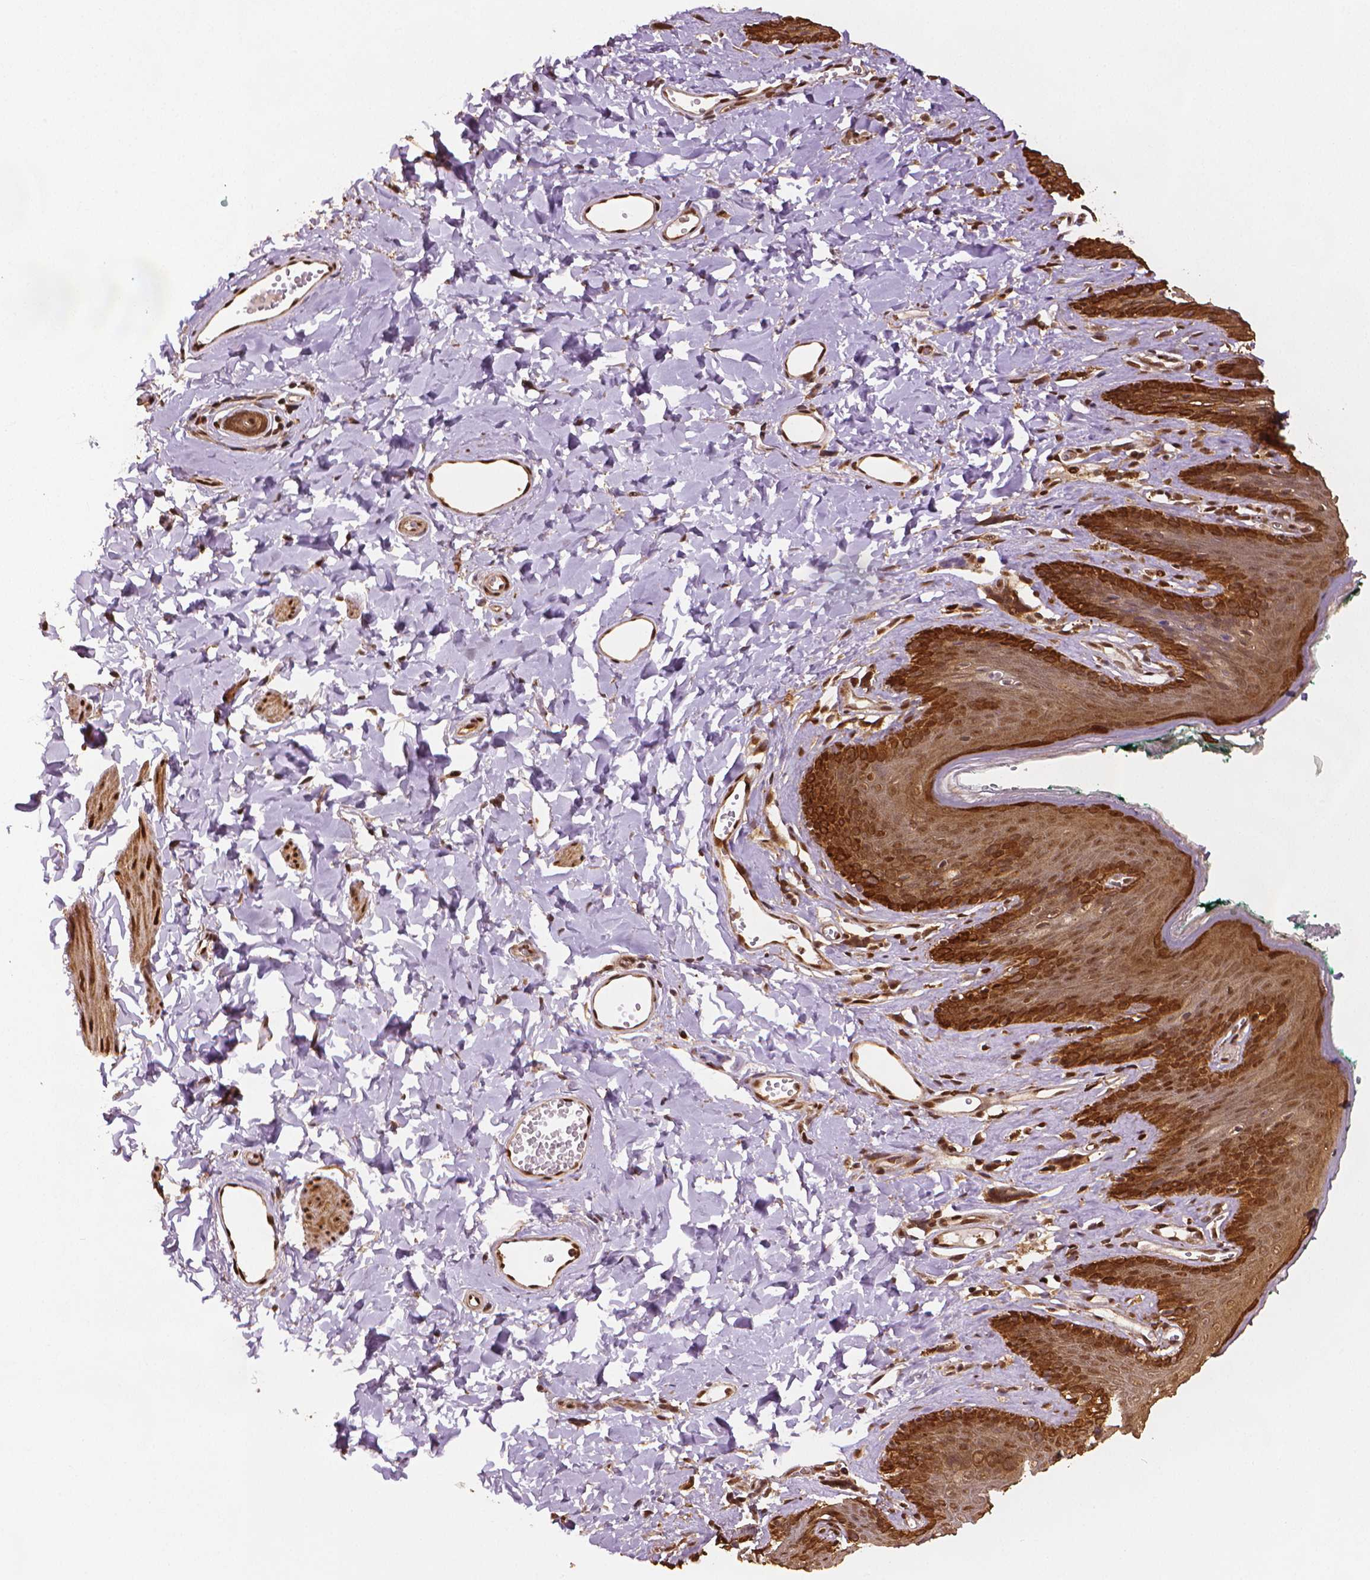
{"staining": {"intensity": "strong", "quantity": "25%-75%", "location": "cytoplasmic/membranous,nuclear"}, "tissue": "skin", "cell_type": "Epidermal cells", "image_type": "normal", "snomed": [{"axis": "morphology", "description": "Normal tissue, NOS"}, {"axis": "topography", "description": "Vulva"}, {"axis": "topography", "description": "Peripheral nerve tissue"}], "caption": "Skin stained with a brown dye demonstrates strong cytoplasmic/membranous,nuclear positive staining in approximately 25%-75% of epidermal cells.", "gene": "STAT3", "patient": {"sex": "female", "age": 66}}